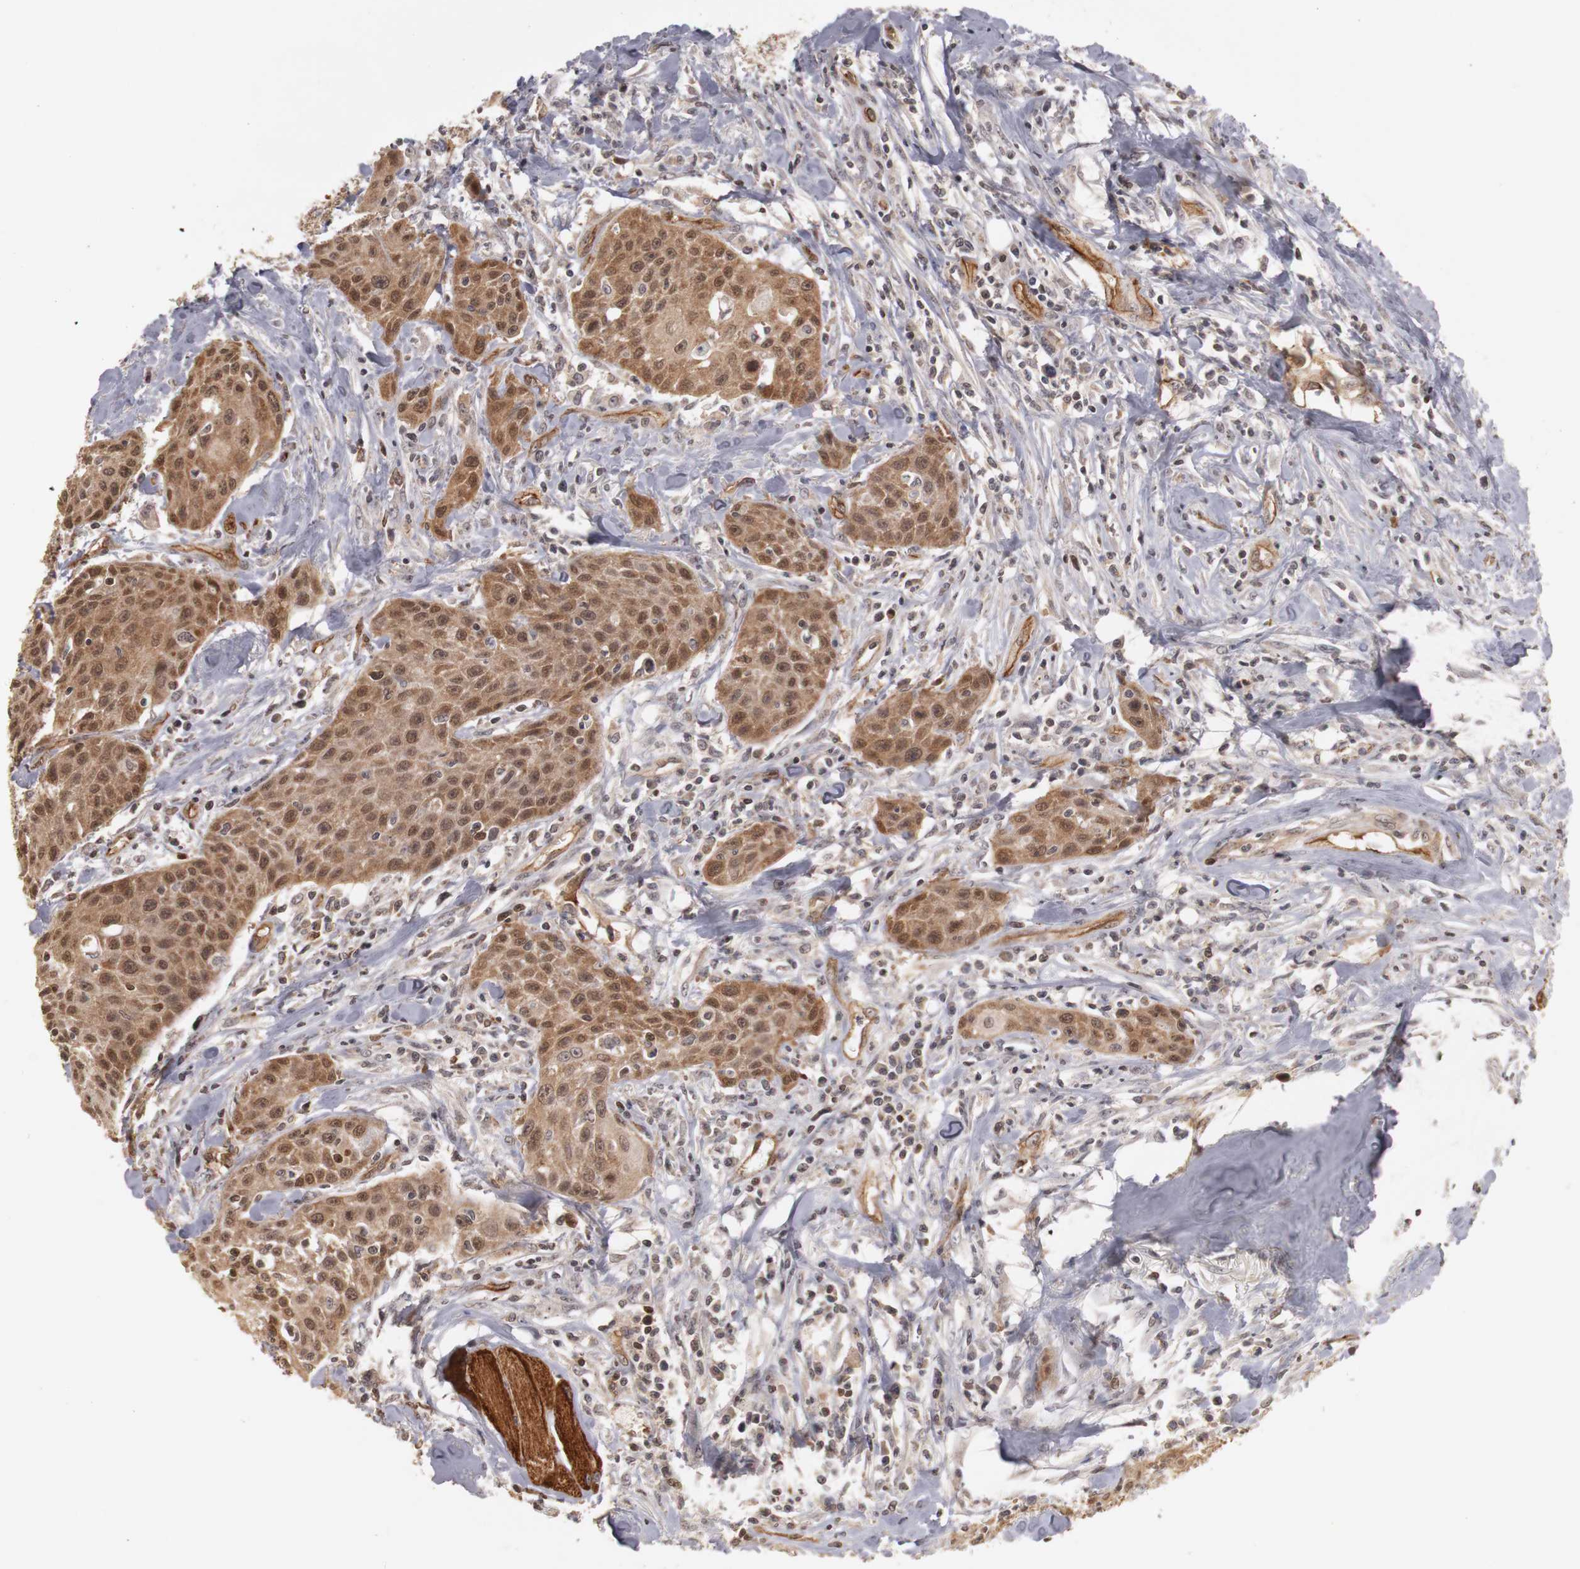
{"staining": {"intensity": "moderate", "quantity": ">75%", "location": "cytoplasmic/membranous,nuclear"}, "tissue": "head and neck cancer", "cell_type": "Tumor cells", "image_type": "cancer", "snomed": [{"axis": "morphology", "description": "Squamous cell carcinoma, NOS"}, {"axis": "topography", "description": "Oral tissue"}, {"axis": "topography", "description": "Head-Neck"}], "caption": "Tumor cells reveal medium levels of moderate cytoplasmic/membranous and nuclear positivity in about >75% of cells in human head and neck cancer.", "gene": "PLEKHA1", "patient": {"sex": "female", "age": 82}}